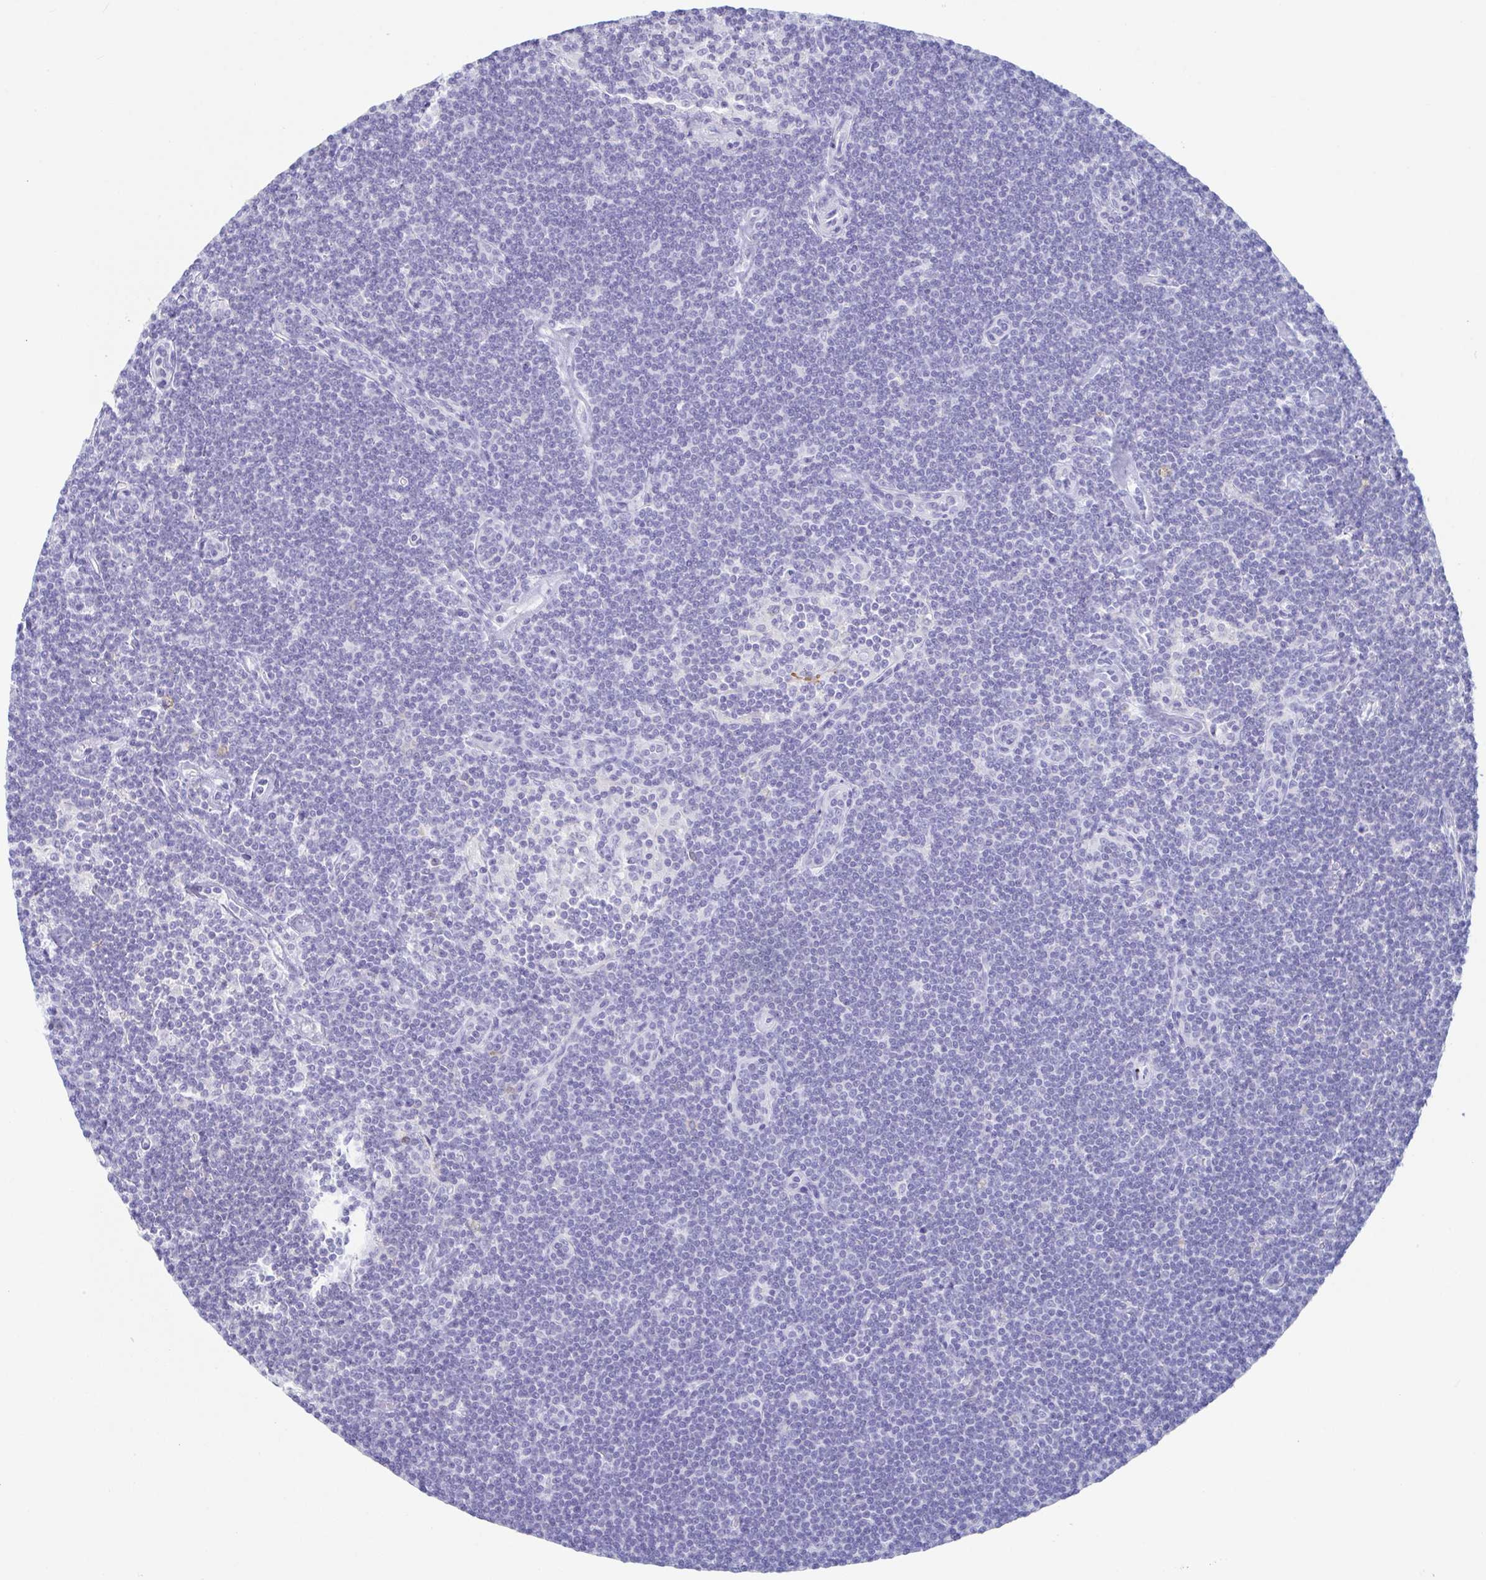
{"staining": {"intensity": "negative", "quantity": "none", "location": "none"}, "tissue": "lymphoma", "cell_type": "Tumor cells", "image_type": "cancer", "snomed": [{"axis": "morphology", "description": "Malignant lymphoma, non-Hodgkin's type, Low grade"}, {"axis": "topography", "description": "Lymph node"}], "caption": "Histopathology image shows no protein staining in tumor cells of malignant lymphoma, non-Hodgkin's type (low-grade) tissue.", "gene": "PLA2G1B", "patient": {"sex": "female", "age": 73}}